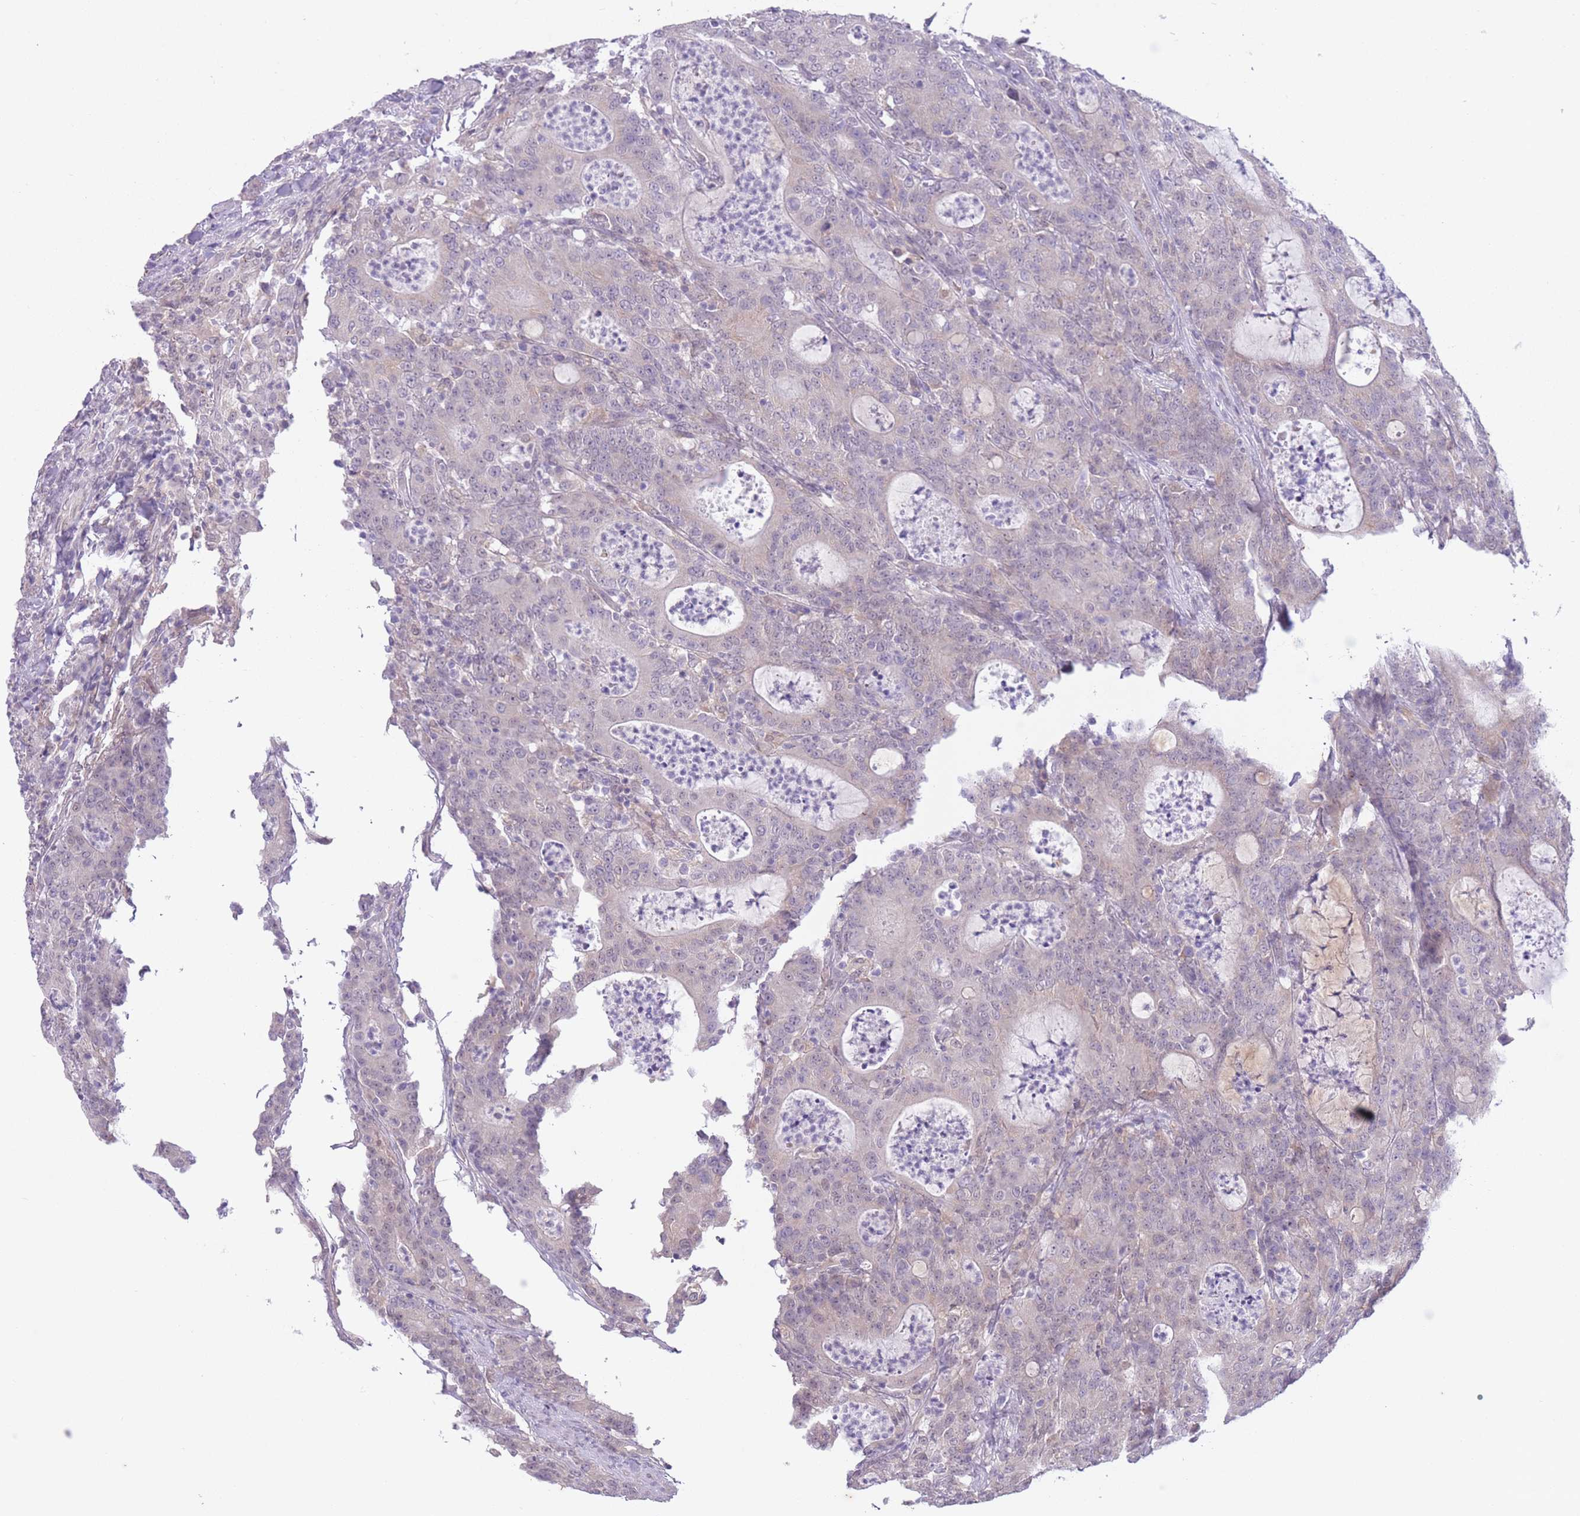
{"staining": {"intensity": "negative", "quantity": "none", "location": "none"}, "tissue": "colorectal cancer", "cell_type": "Tumor cells", "image_type": "cancer", "snomed": [{"axis": "morphology", "description": "Adenocarcinoma, NOS"}, {"axis": "topography", "description": "Colon"}], "caption": "The immunohistochemistry micrograph has no significant positivity in tumor cells of colorectal cancer tissue.", "gene": "ARPIN", "patient": {"sex": "male", "age": 83}}